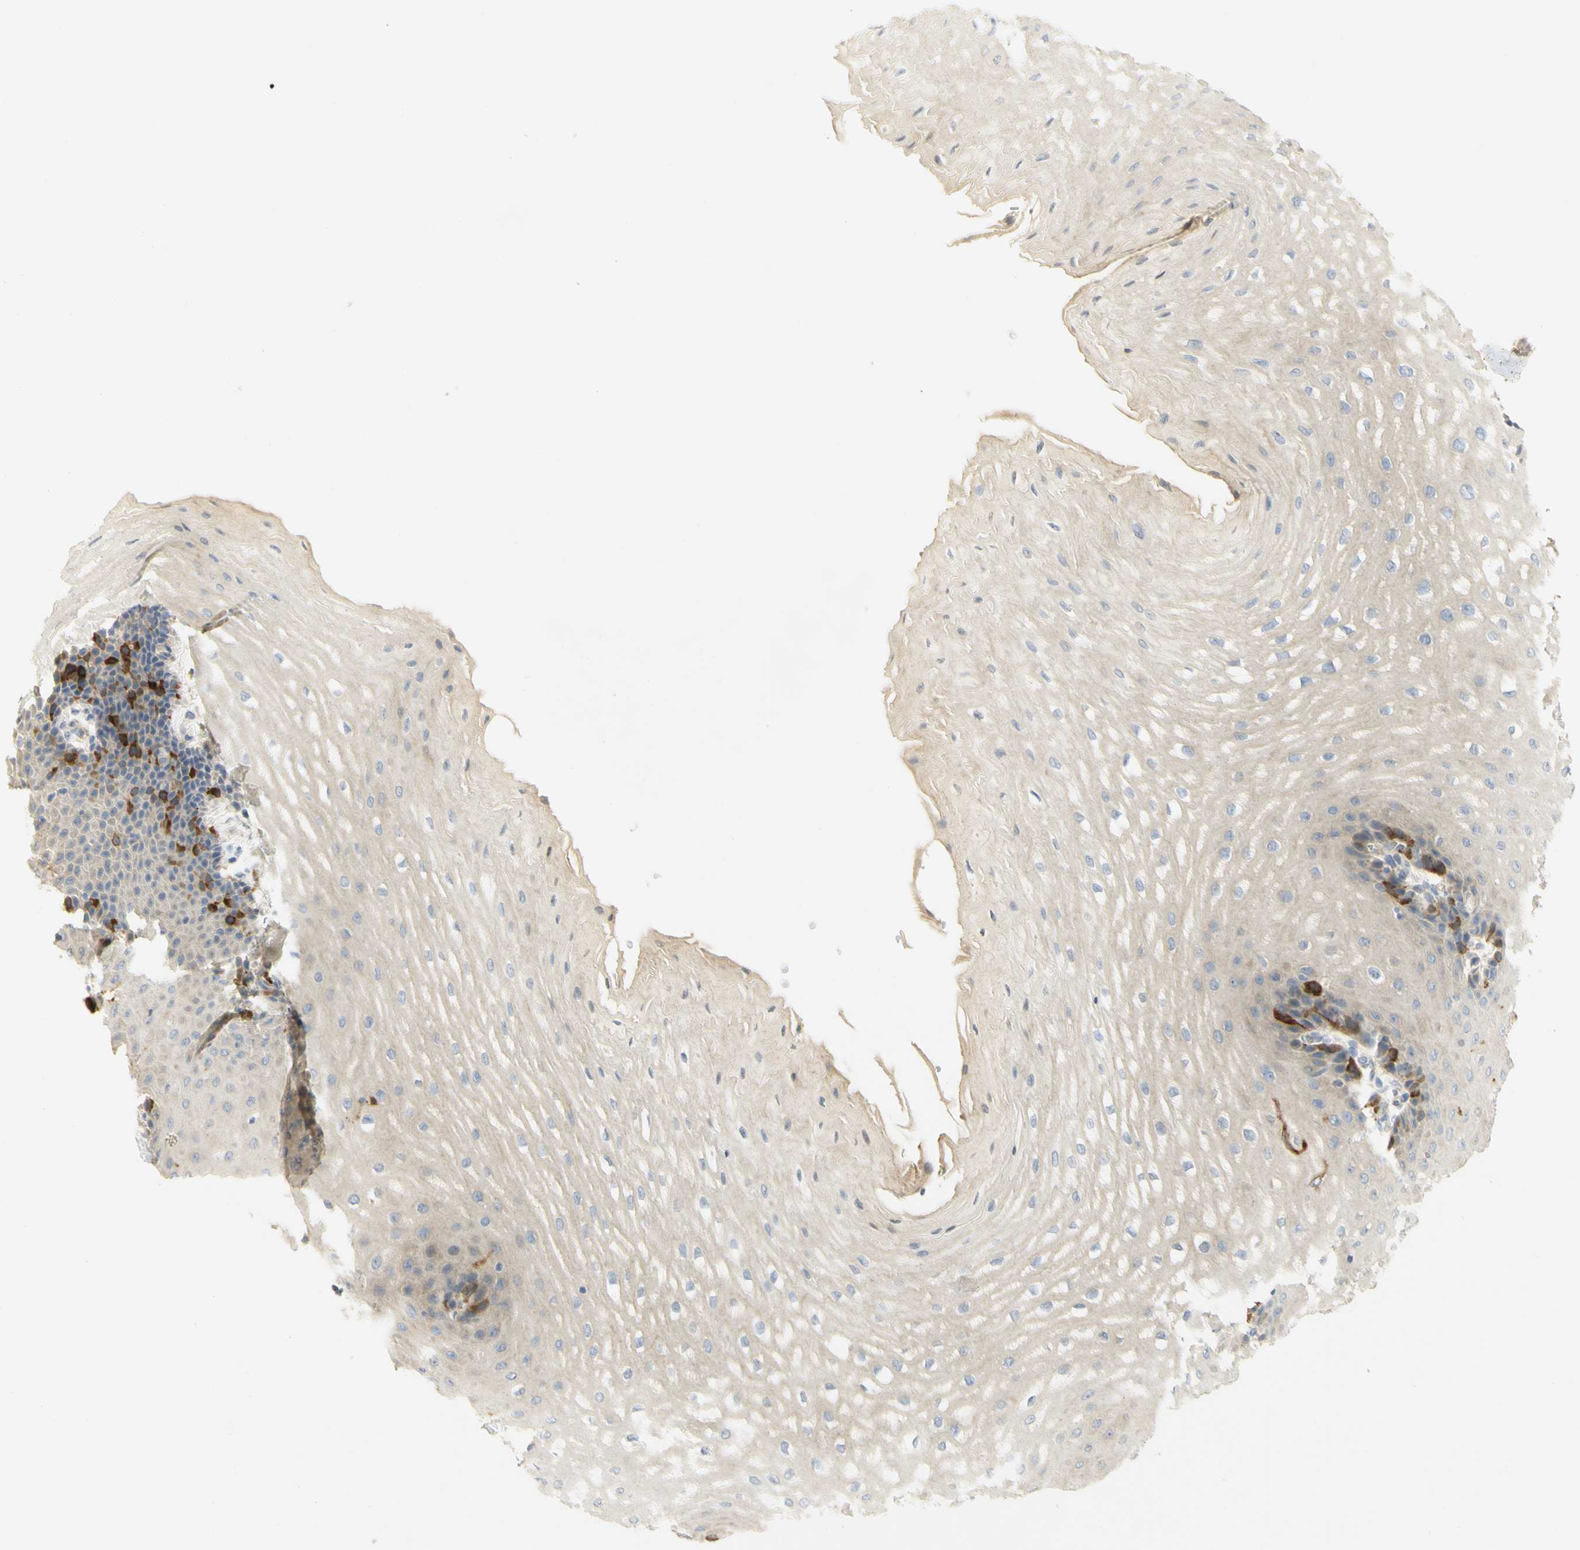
{"staining": {"intensity": "strong", "quantity": "<25%", "location": "cytoplasmic/membranous"}, "tissue": "esophagus", "cell_type": "Squamous epithelial cells", "image_type": "normal", "snomed": [{"axis": "morphology", "description": "Normal tissue, NOS"}, {"axis": "topography", "description": "Esophagus"}], "caption": "Squamous epithelial cells exhibit strong cytoplasmic/membranous positivity in approximately <25% of cells in normal esophagus.", "gene": "KIF11", "patient": {"sex": "male", "age": 54}}